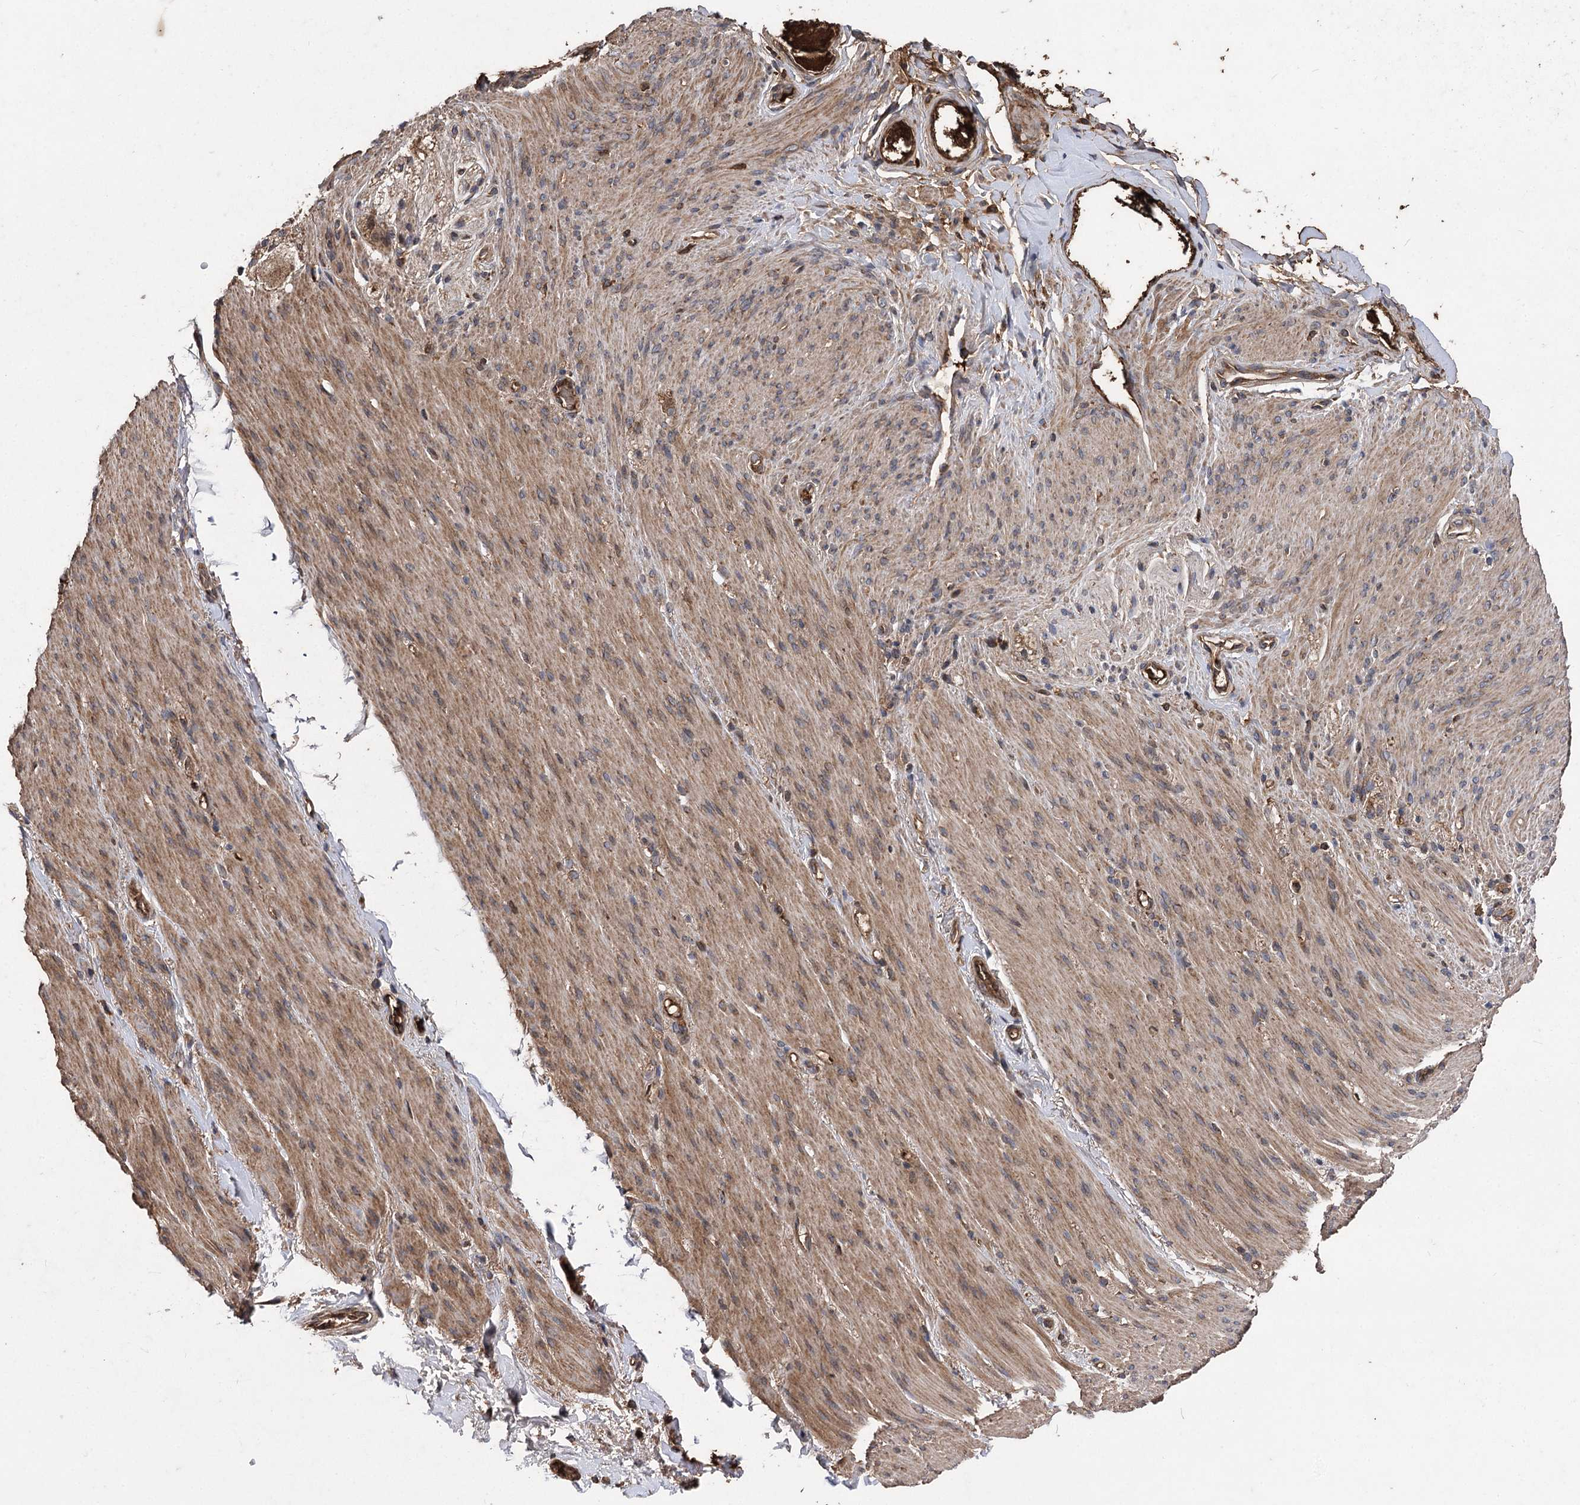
{"staining": {"intensity": "strong", "quantity": ">75%", "location": "cytoplasmic/membranous"}, "tissue": "adipose tissue", "cell_type": "Adipocytes", "image_type": "normal", "snomed": [{"axis": "morphology", "description": "Normal tissue, NOS"}, {"axis": "topography", "description": "Colon"}, {"axis": "topography", "description": "Peripheral nerve tissue"}], "caption": "Immunohistochemistry (IHC) (DAB (3,3'-diaminobenzidine)) staining of normal adipose tissue demonstrates strong cytoplasmic/membranous protein expression in about >75% of adipocytes. The staining was performed using DAB (3,3'-diaminobenzidine), with brown indicating positive protein expression. Nuclei are stained blue with hematoxylin.", "gene": "RASSF3", "patient": {"sex": "female", "age": 61}}